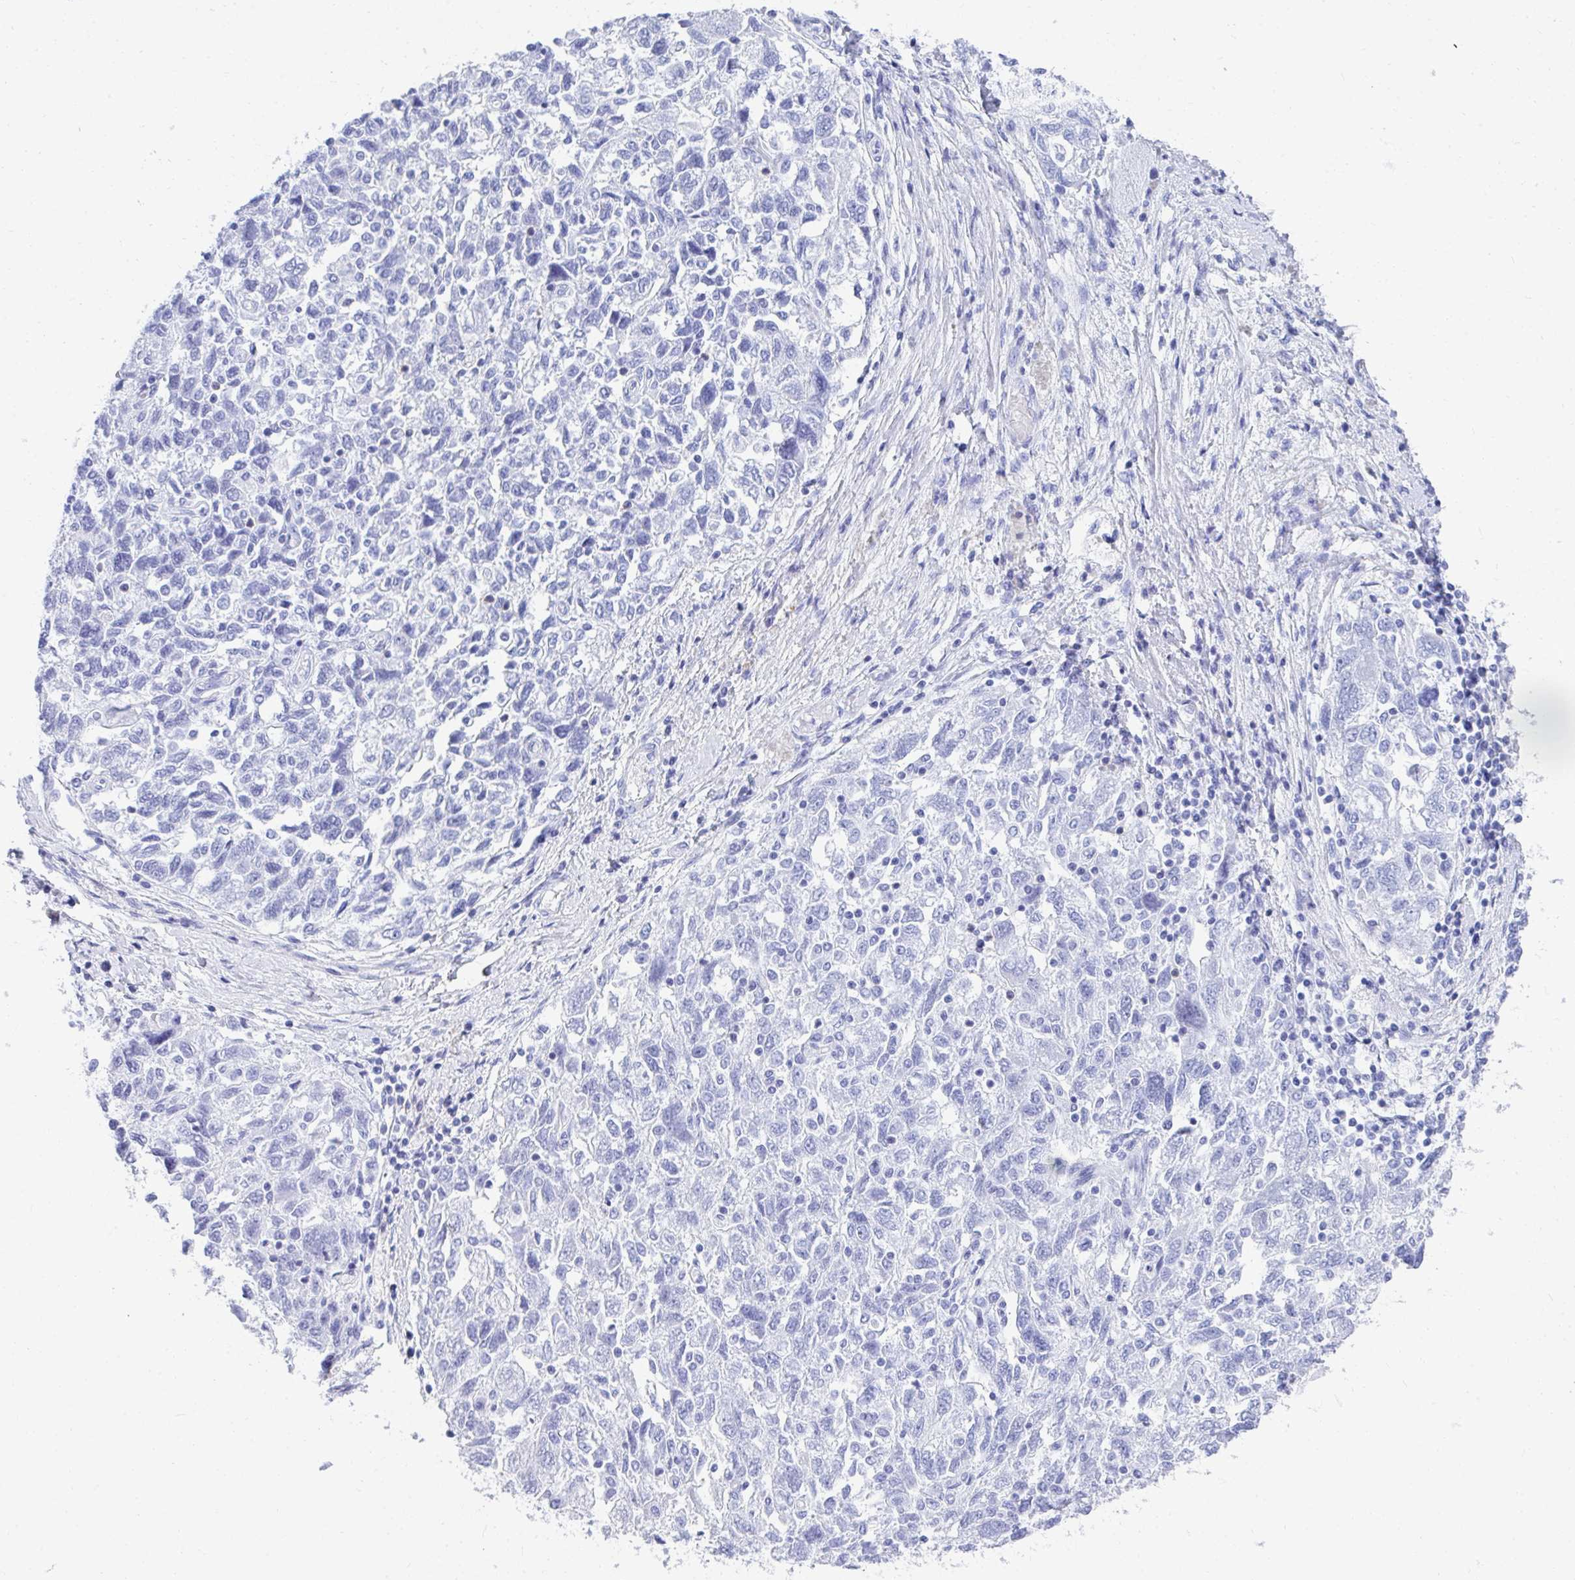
{"staining": {"intensity": "negative", "quantity": "none", "location": "none"}, "tissue": "ovarian cancer", "cell_type": "Tumor cells", "image_type": "cancer", "snomed": [{"axis": "morphology", "description": "Carcinoma, NOS"}, {"axis": "morphology", "description": "Cystadenocarcinoma, serous, NOS"}, {"axis": "topography", "description": "Ovary"}], "caption": "An image of human ovarian carcinoma is negative for staining in tumor cells. (Stains: DAB immunohistochemistry with hematoxylin counter stain, Microscopy: brightfield microscopy at high magnification).", "gene": "CD7", "patient": {"sex": "female", "age": 69}}